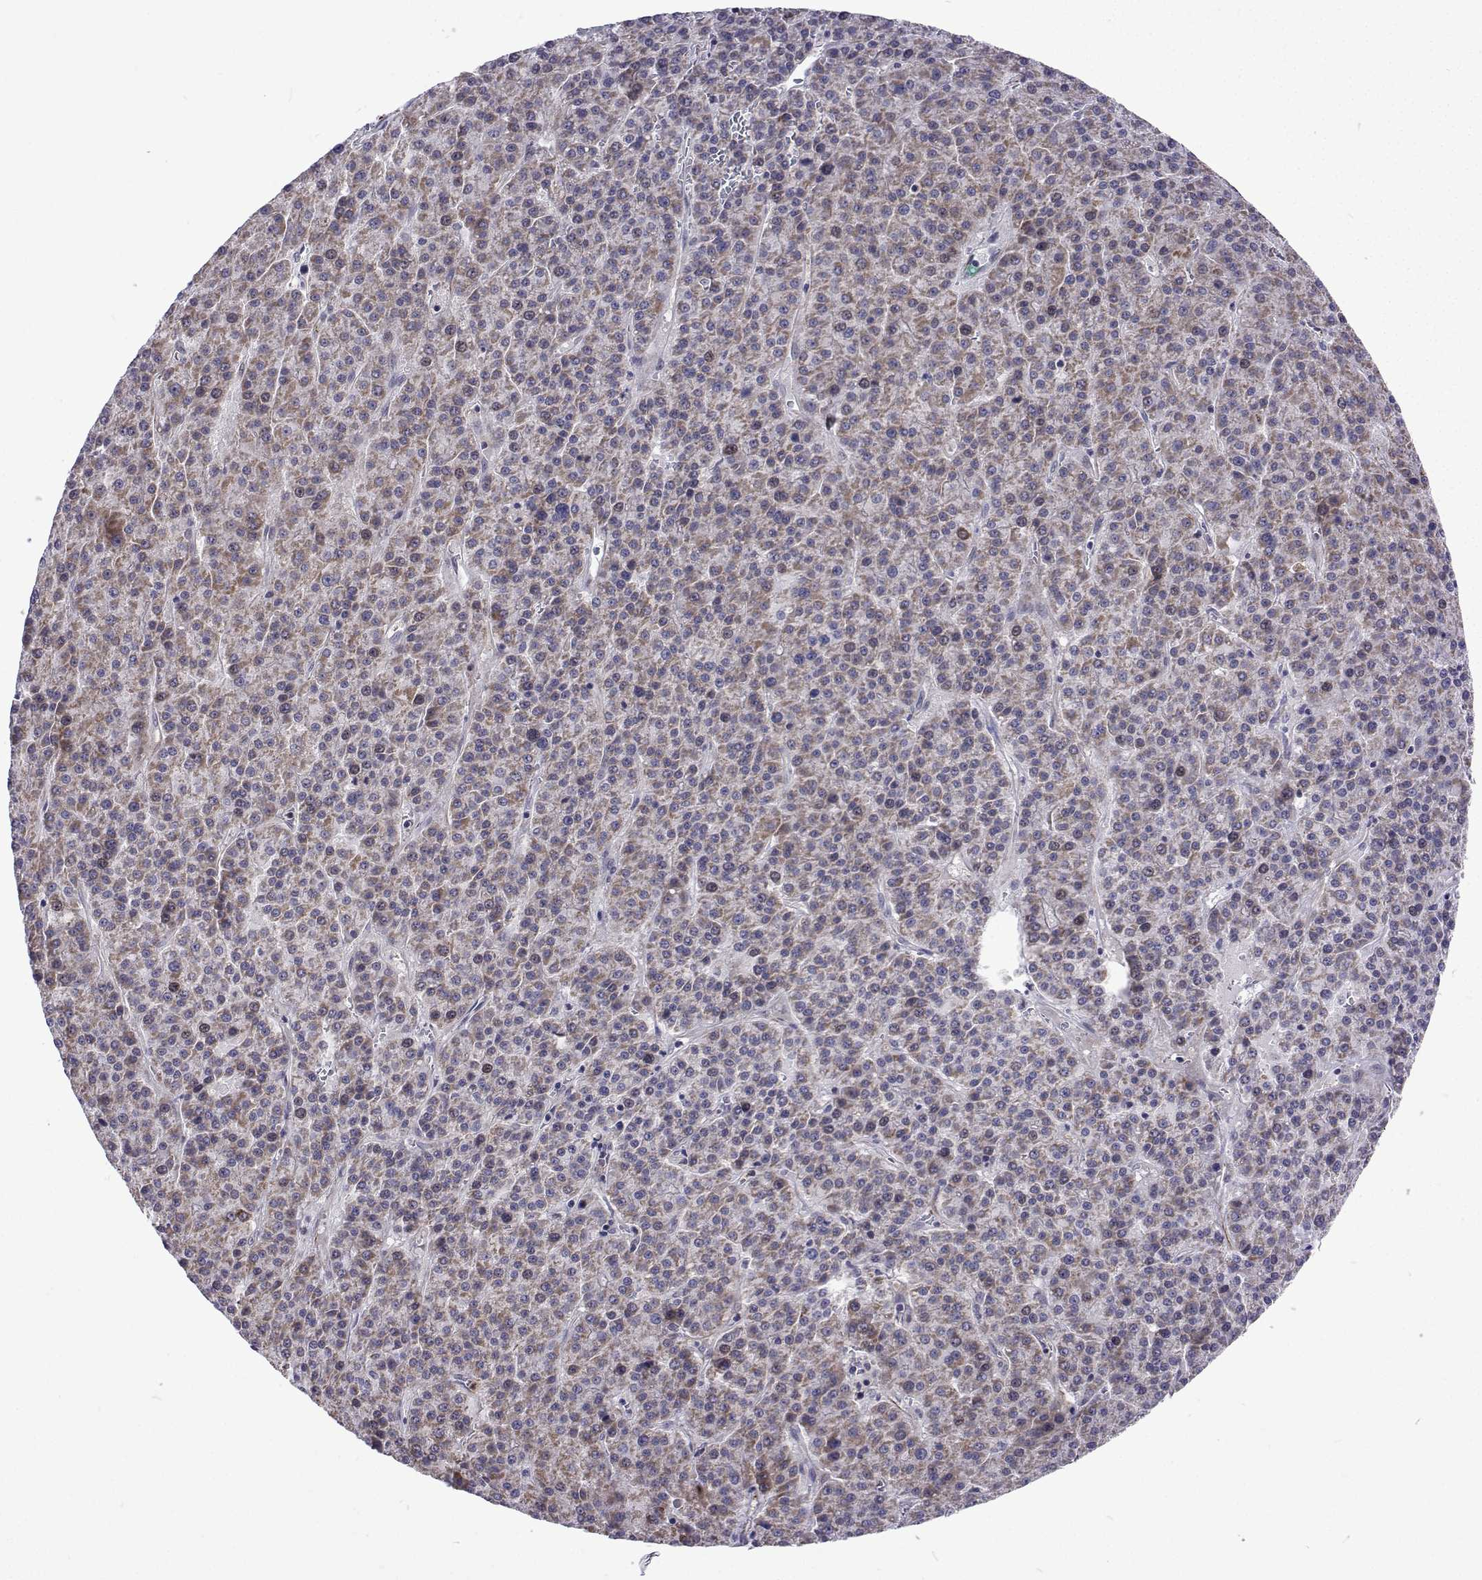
{"staining": {"intensity": "weak", "quantity": ">75%", "location": "cytoplasmic/membranous"}, "tissue": "liver cancer", "cell_type": "Tumor cells", "image_type": "cancer", "snomed": [{"axis": "morphology", "description": "Carcinoma, Hepatocellular, NOS"}, {"axis": "topography", "description": "Liver"}], "caption": "Tumor cells reveal low levels of weak cytoplasmic/membranous positivity in about >75% of cells in human hepatocellular carcinoma (liver). (DAB (3,3'-diaminobenzidine) IHC, brown staining for protein, blue staining for nuclei).", "gene": "DHTKD1", "patient": {"sex": "female", "age": 58}}